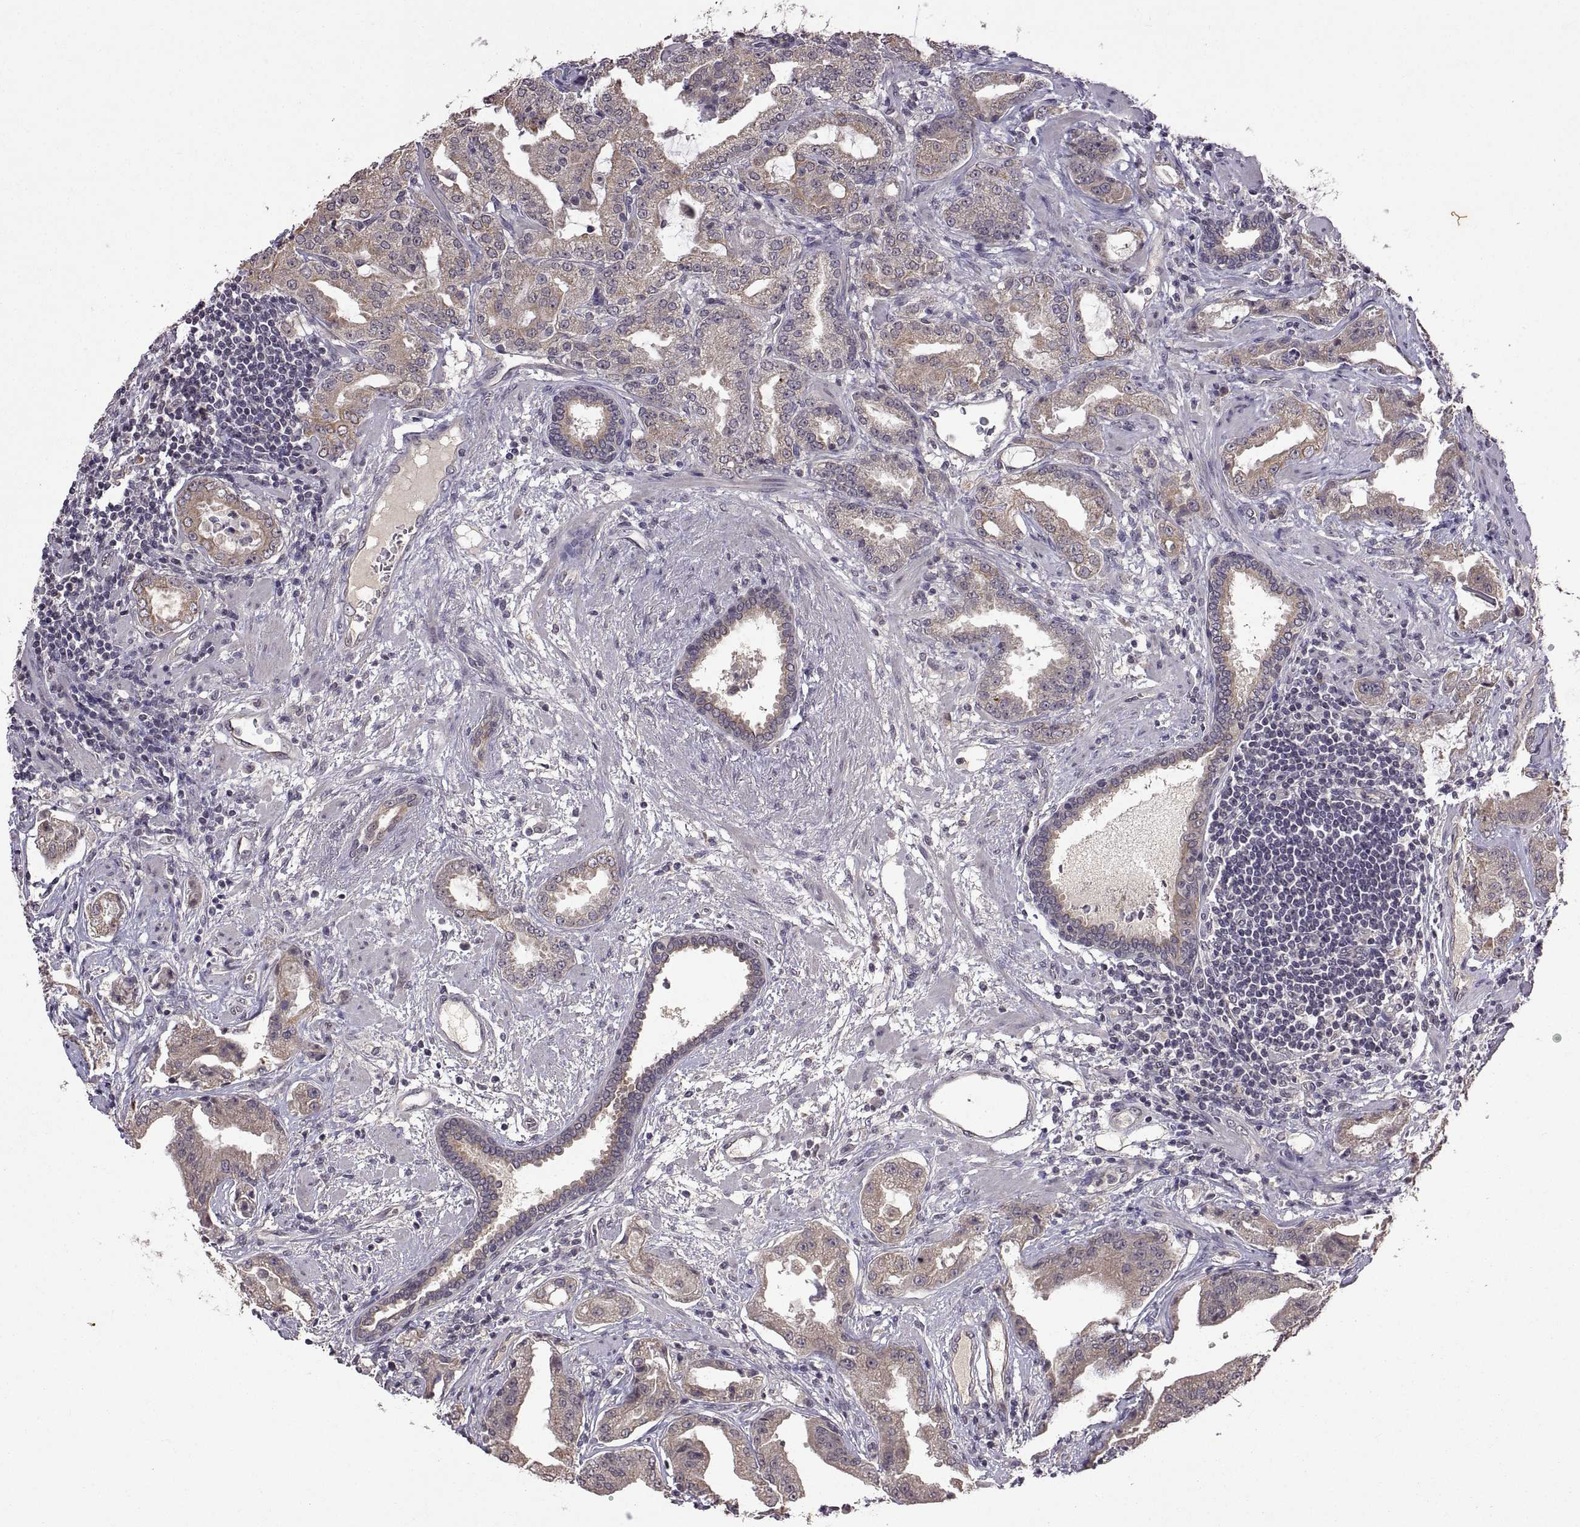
{"staining": {"intensity": "moderate", "quantity": ">75%", "location": "cytoplasmic/membranous"}, "tissue": "prostate cancer", "cell_type": "Tumor cells", "image_type": "cancer", "snomed": [{"axis": "morphology", "description": "Adenocarcinoma, Low grade"}, {"axis": "topography", "description": "Prostate"}], "caption": "Adenocarcinoma (low-grade) (prostate) stained with DAB (3,3'-diaminobenzidine) immunohistochemistry (IHC) exhibits medium levels of moderate cytoplasmic/membranous staining in about >75% of tumor cells. The staining is performed using DAB (3,3'-diaminobenzidine) brown chromogen to label protein expression. The nuclei are counter-stained blue using hematoxylin.", "gene": "LAMA1", "patient": {"sex": "male", "age": 62}}